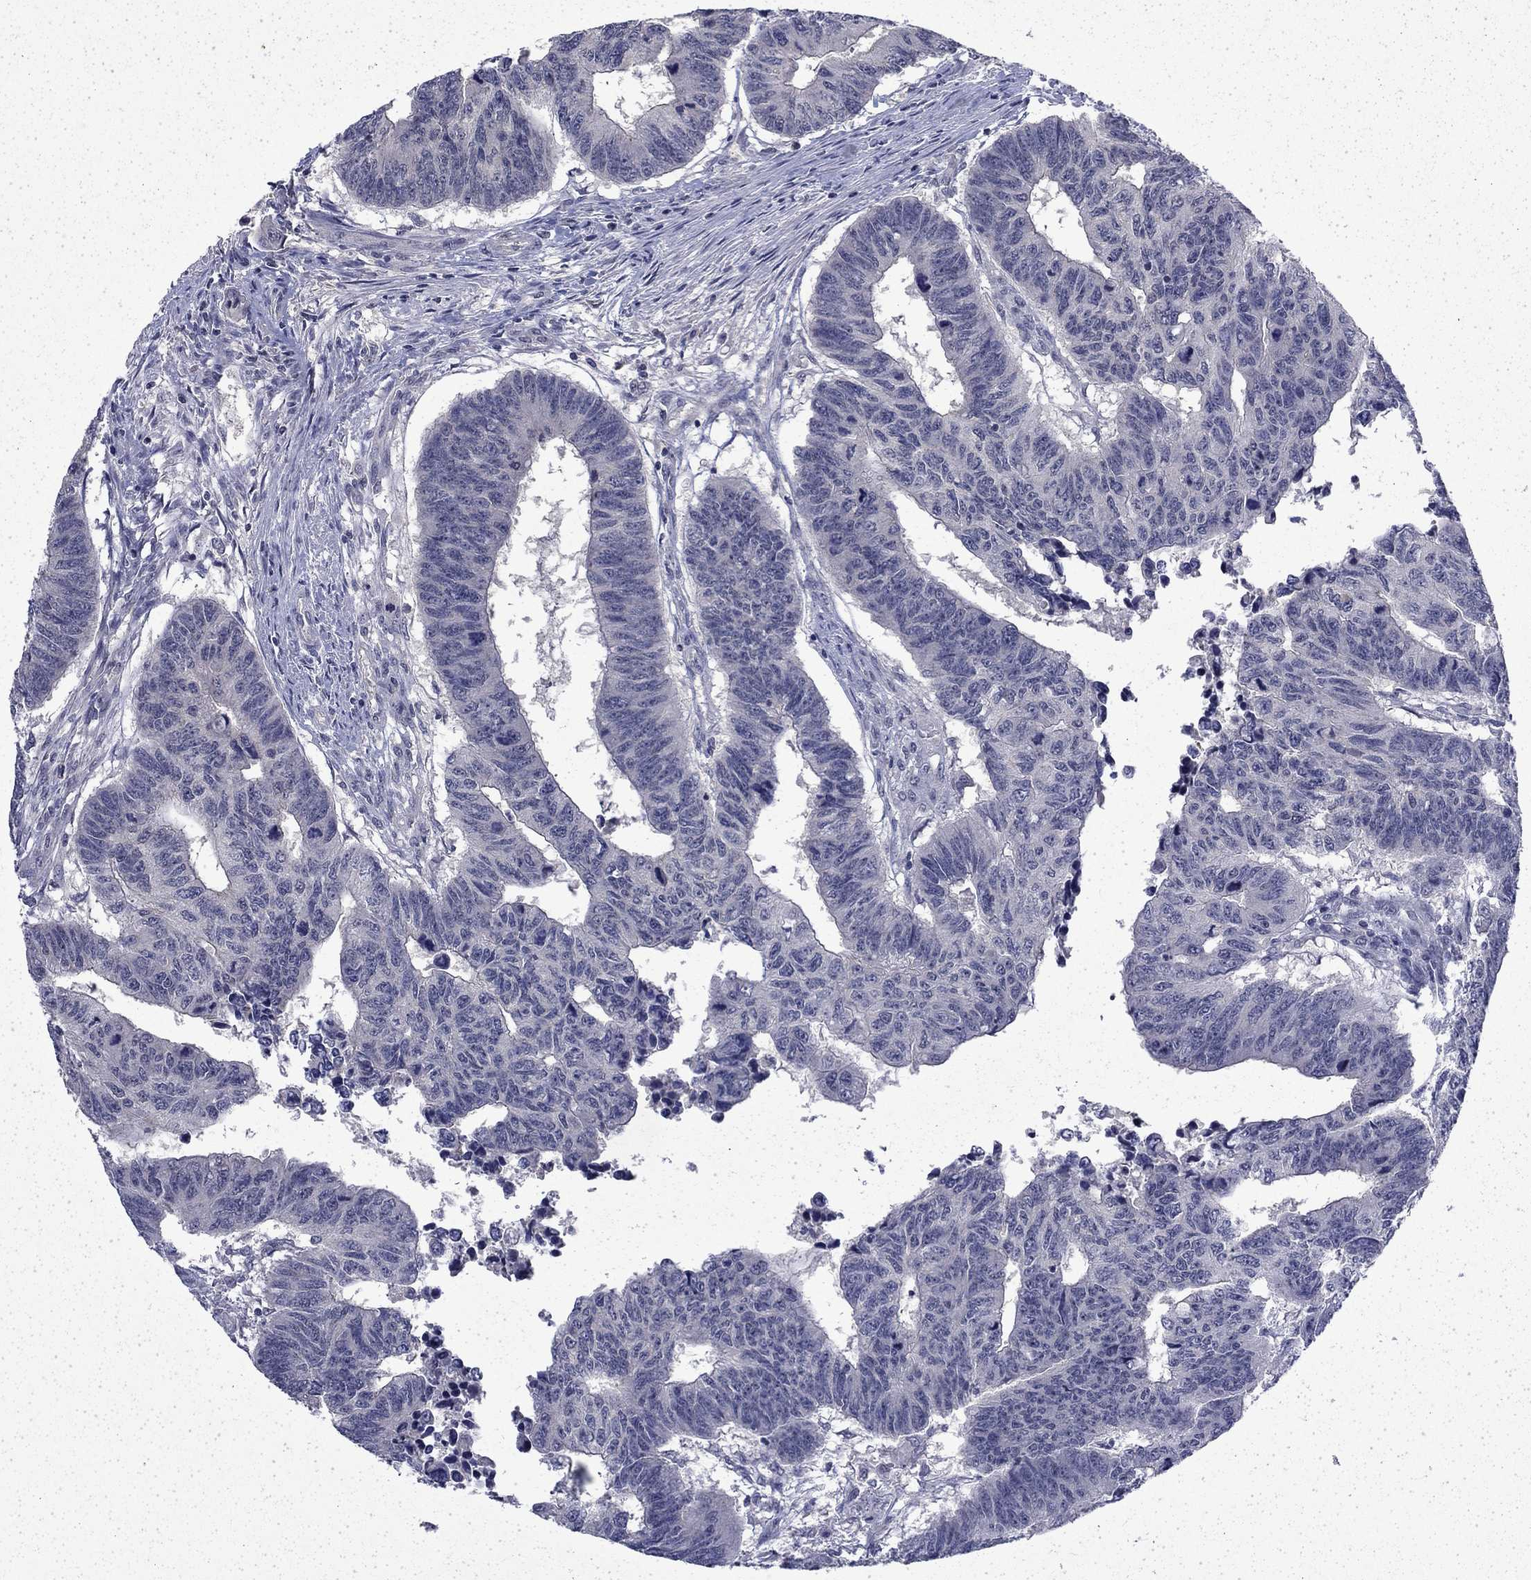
{"staining": {"intensity": "negative", "quantity": "none", "location": "none"}, "tissue": "colorectal cancer", "cell_type": "Tumor cells", "image_type": "cancer", "snomed": [{"axis": "morphology", "description": "Adenocarcinoma, NOS"}, {"axis": "topography", "description": "Rectum"}], "caption": "Immunohistochemical staining of human colorectal cancer (adenocarcinoma) shows no significant expression in tumor cells. (DAB (3,3'-diaminobenzidine) immunohistochemistry (IHC), high magnification).", "gene": "CHAT", "patient": {"sex": "female", "age": 85}}